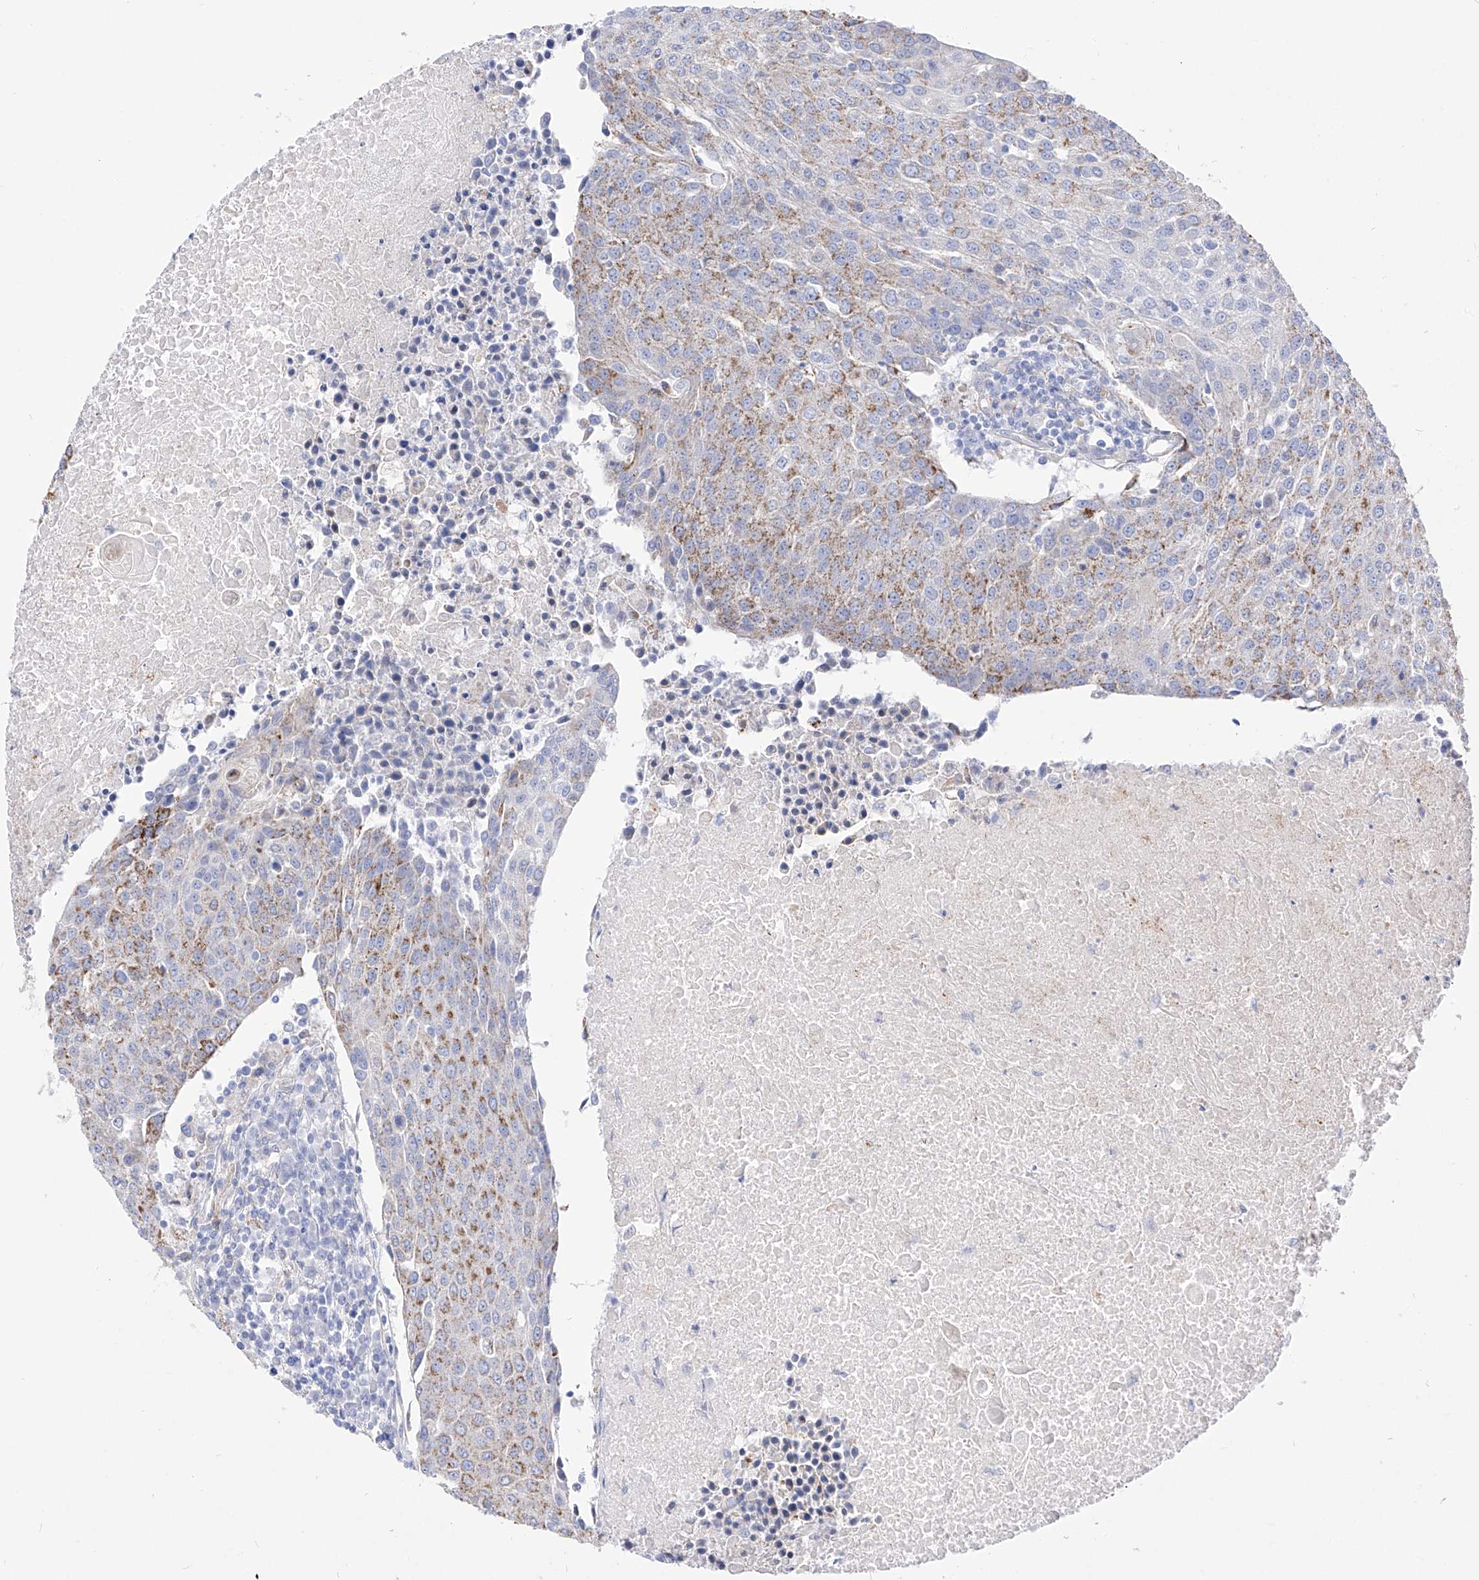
{"staining": {"intensity": "moderate", "quantity": "25%-75%", "location": "cytoplasmic/membranous"}, "tissue": "urothelial cancer", "cell_type": "Tumor cells", "image_type": "cancer", "snomed": [{"axis": "morphology", "description": "Urothelial carcinoma, High grade"}, {"axis": "topography", "description": "Urinary bladder"}], "caption": "Moderate cytoplasmic/membranous protein staining is seen in about 25%-75% of tumor cells in high-grade urothelial carcinoma.", "gene": "ZNF653", "patient": {"sex": "female", "age": 85}}